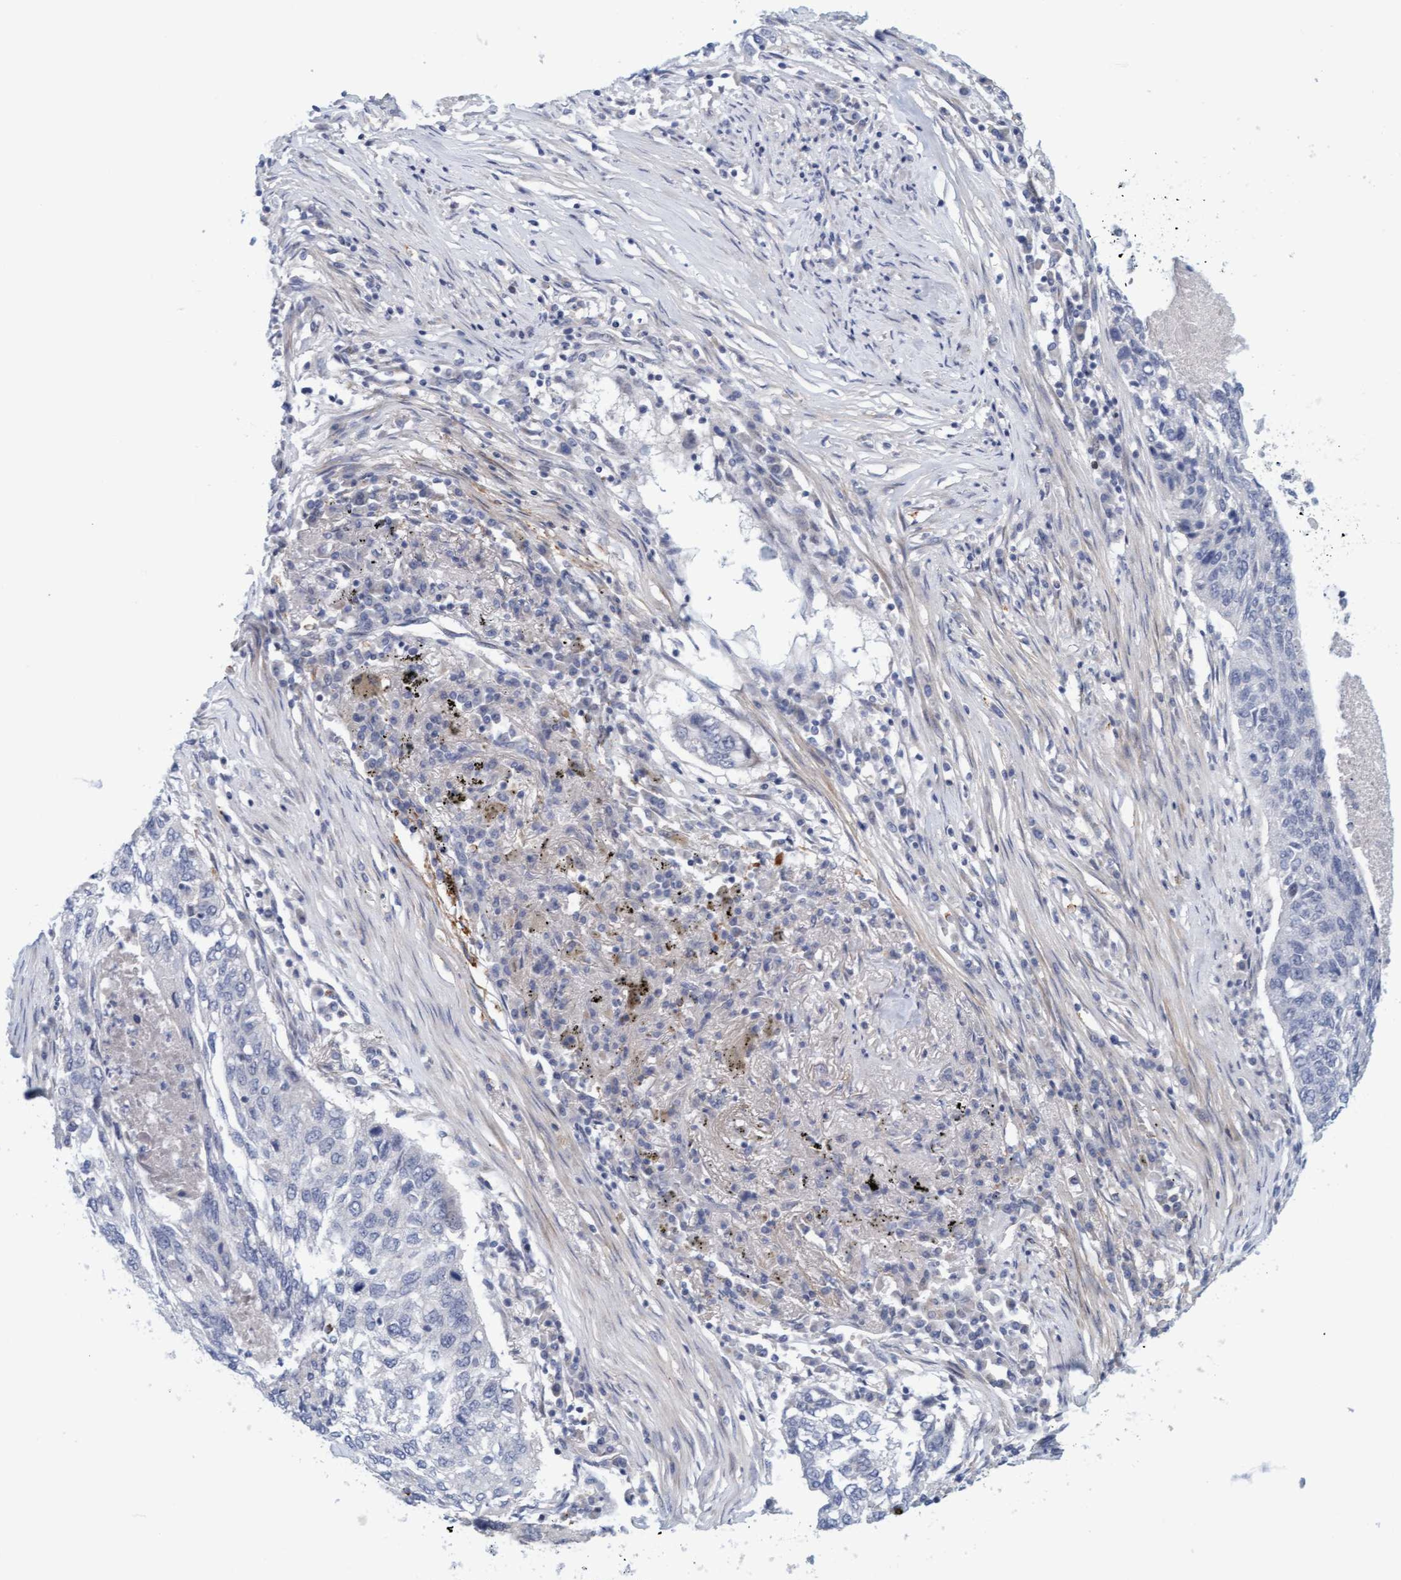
{"staining": {"intensity": "negative", "quantity": "none", "location": "none"}, "tissue": "lung cancer", "cell_type": "Tumor cells", "image_type": "cancer", "snomed": [{"axis": "morphology", "description": "Squamous cell carcinoma, NOS"}, {"axis": "topography", "description": "Lung"}], "caption": "Lung squamous cell carcinoma stained for a protein using immunohistochemistry (IHC) reveals no expression tumor cells.", "gene": "ZC3H3", "patient": {"sex": "female", "age": 63}}